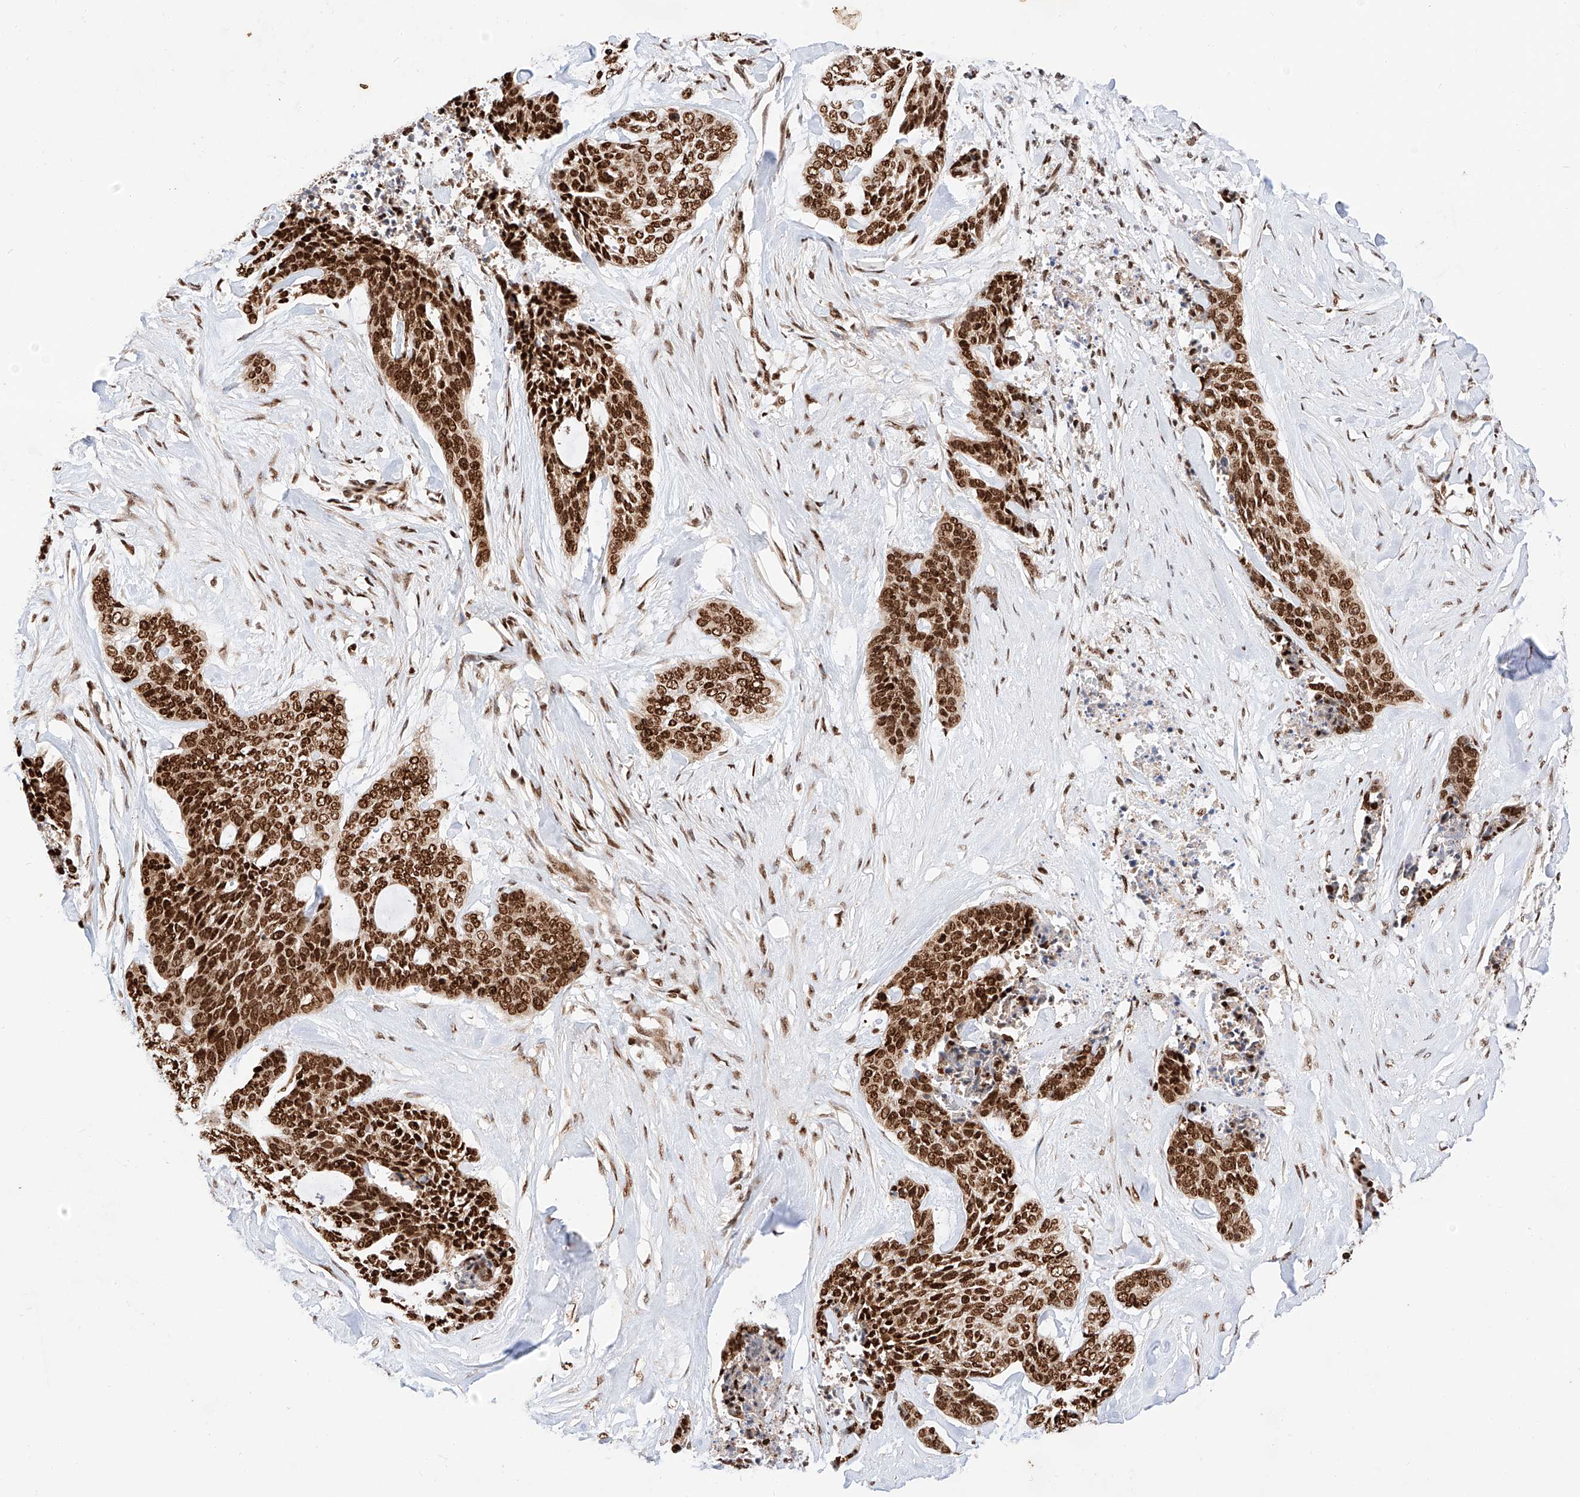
{"staining": {"intensity": "strong", "quantity": ">75%", "location": "nuclear"}, "tissue": "skin cancer", "cell_type": "Tumor cells", "image_type": "cancer", "snomed": [{"axis": "morphology", "description": "Basal cell carcinoma"}, {"axis": "topography", "description": "Skin"}], "caption": "Strong nuclear positivity for a protein is present in approximately >75% of tumor cells of basal cell carcinoma (skin) using immunohistochemistry.", "gene": "HDAC9", "patient": {"sex": "female", "age": 64}}